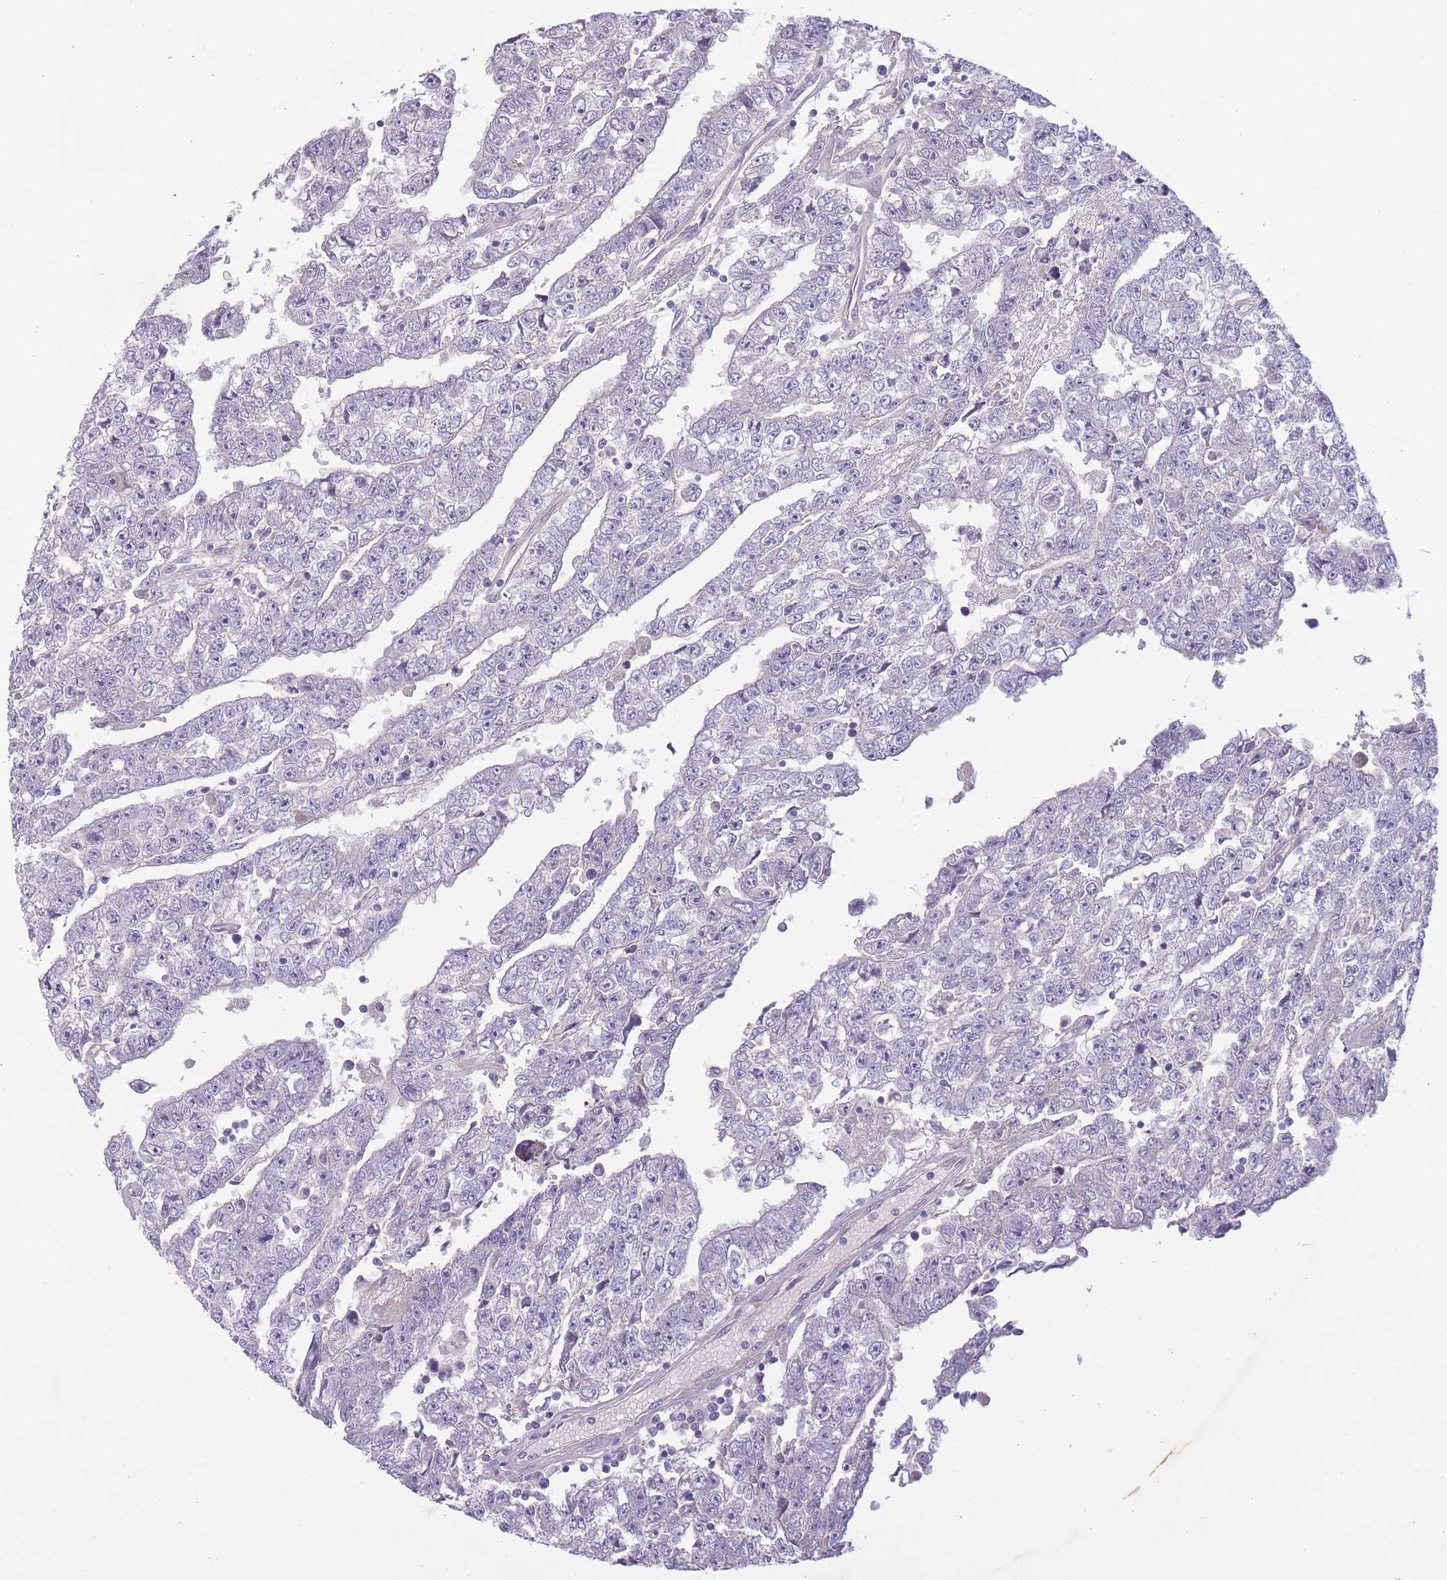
{"staining": {"intensity": "negative", "quantity": "none", "location": "none"}, "tissue": "testis cancer", "cell_type": "Tumor cells", "image_type": "cancer", "snomed": [{"axis": "morphology", "description": "Carcinoma, Embryonal, NOS"}, {"axis": "topography", "description": "Testis"}], "caption": "Immunohistochemistry histopathology image of neoplastic tissue: testis cancer (embryonal carcinoma) stained with DAB displays no significant protein positivity in tumor cells.", "gene": "PNPLA5", "patient": {"sex": "male", "age": 25}}